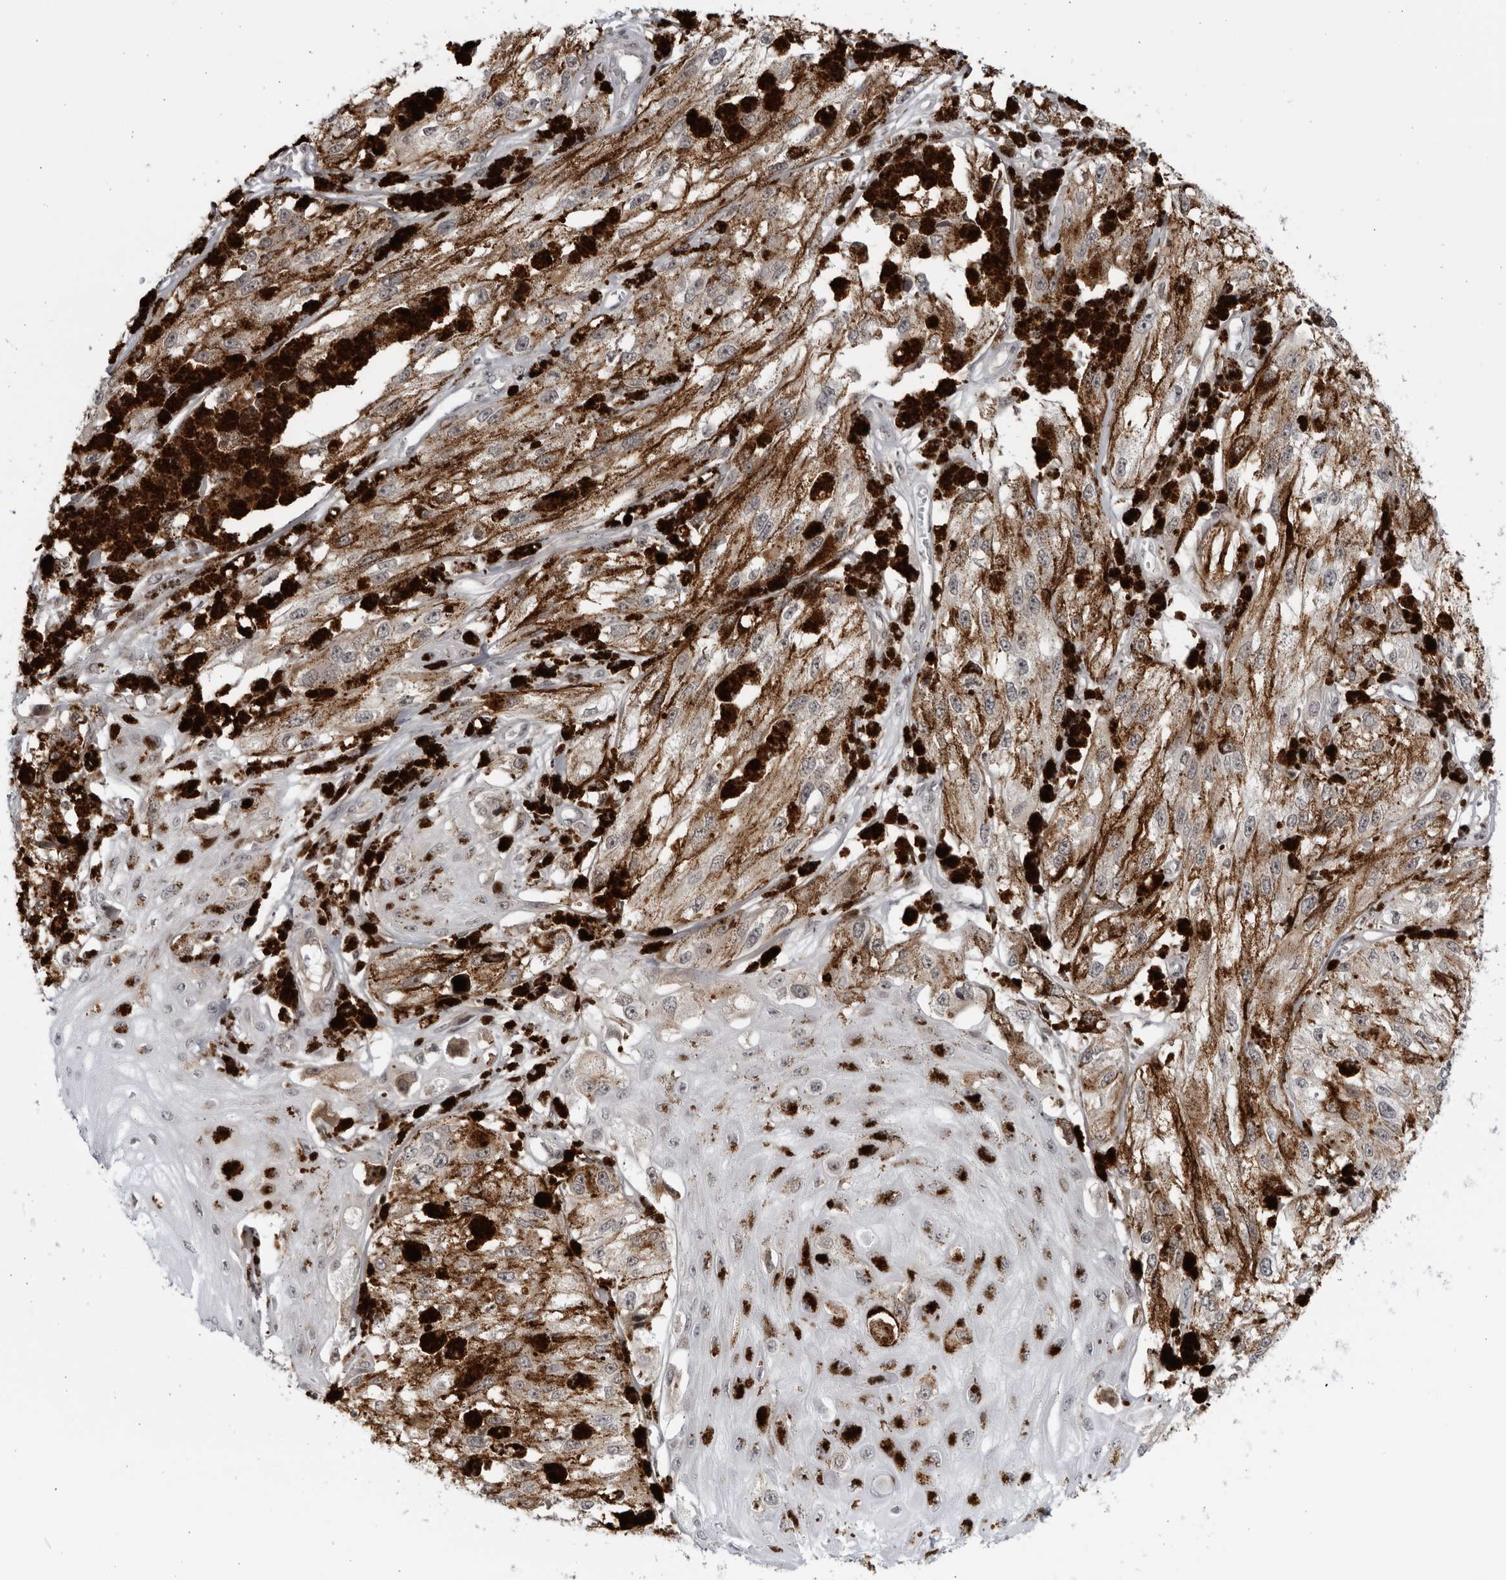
{"staining": {"intensity": "weak", "quantity": ">75%", "location": "cytoplasmic/membranous"}, "tissue": "melanoma", "cell_type": "Tumor cells", "image_type": "cancer", "snomed": [{"axis": "morphology", "description": "Malignant melanoma, NOS"}, {"axis": "topography", "description": "Skin"}], "caption": "Immunohistochemical staining of human malignant melanoma demonstrates low levels of weak cytoplasmic/membranous staining in about >75% of tumor cells.", "gene": "DTL", "patient": {"sex": "male", "age": 88}}